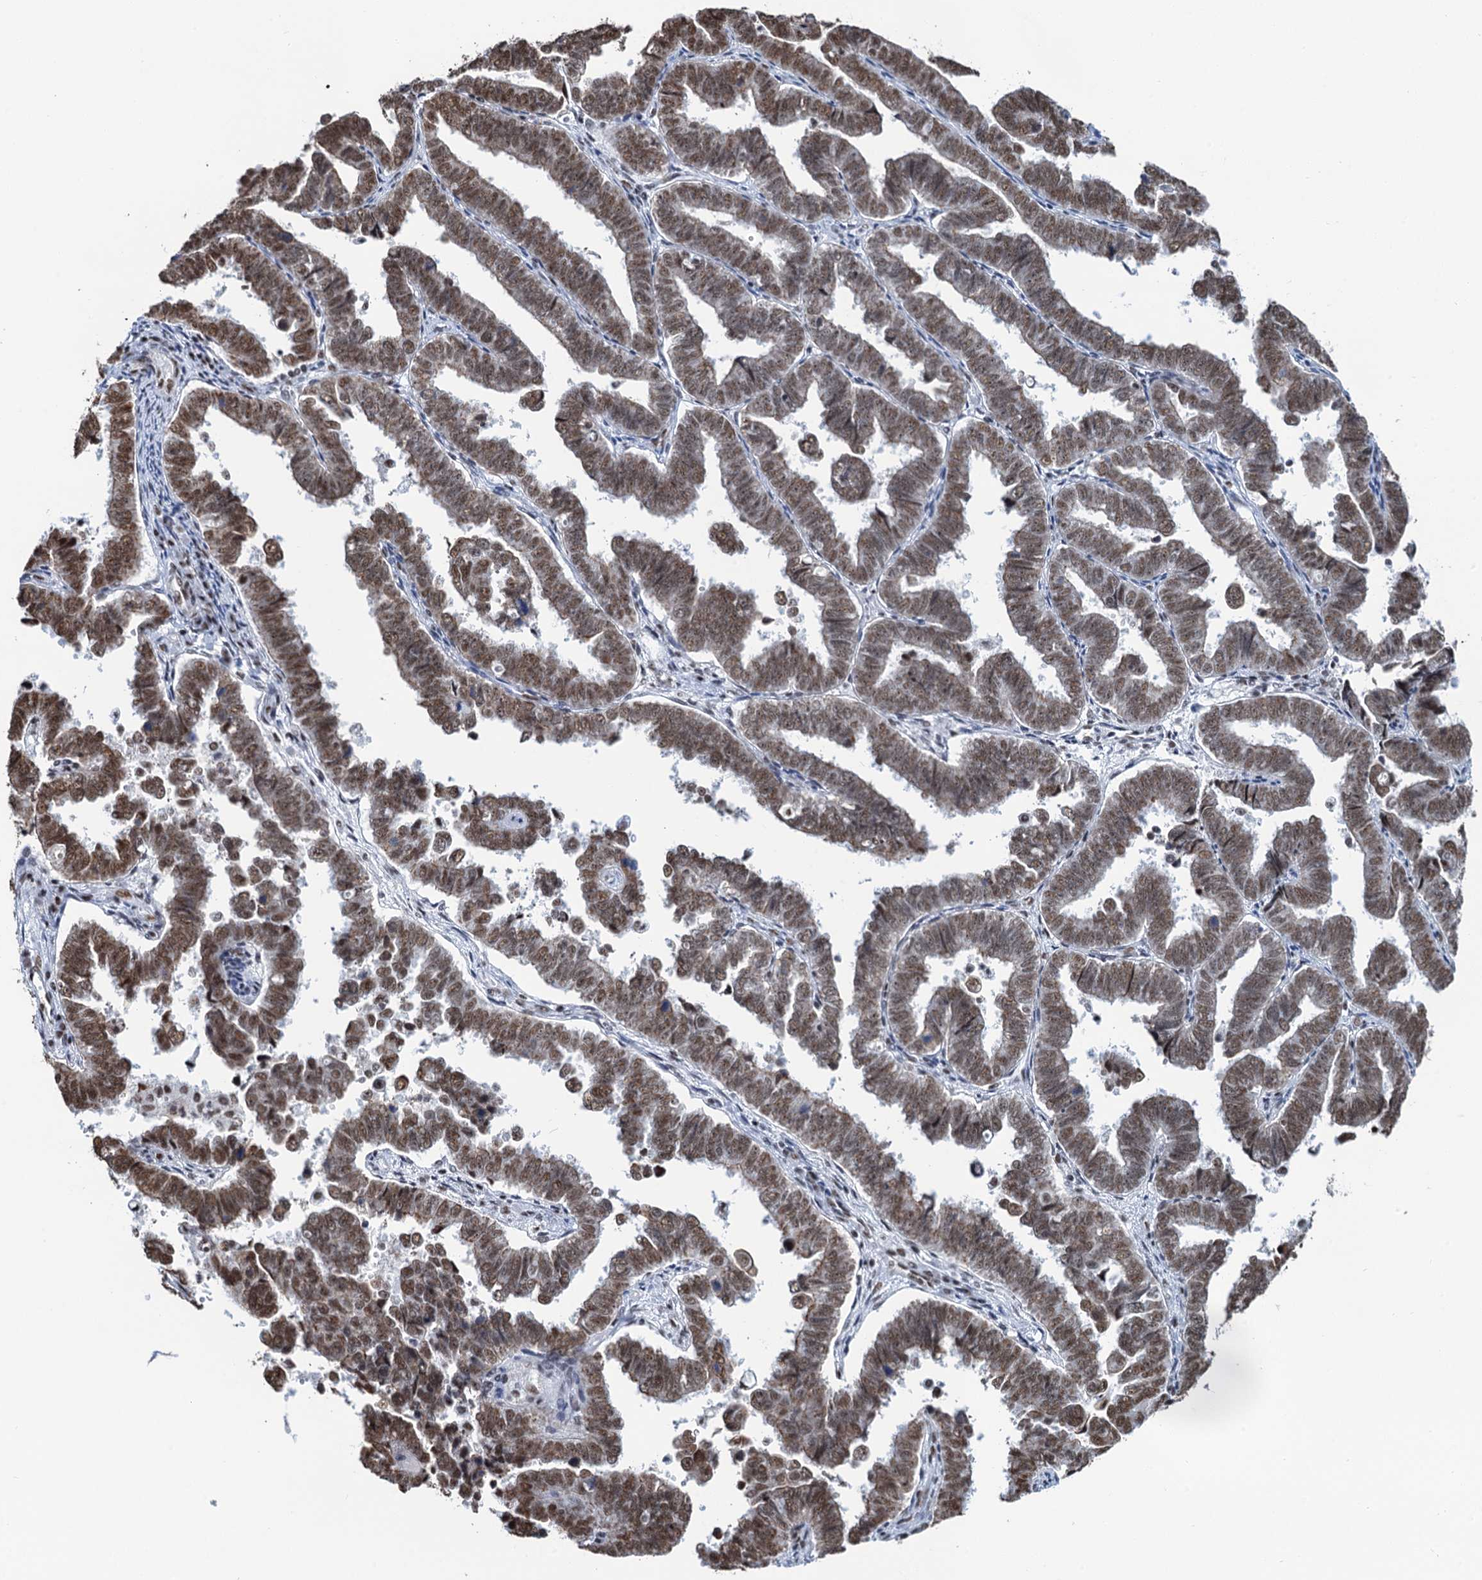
{"staining": {"intensity": "moderate", "quantity": ">75%", "location": "nuclear"}, "tissue": "endometrial cancer", "cell_type": "Tumor cells", "image_type": "cancer", "snomed": [{"axis": "morphology", "description": "Adenocarcinoma, NOS"}, {"axis": "topography", "description": "Endometrium"}], "caption": "The histopathology image displays immunohistochemical staining of adenocarcinoma (endometrial). There is moderate nuclear expression is present in about >75% of tumor cells. (IHC, brightfield microscopy, high magnification).", "gene": "ZNF609", "patient": {"sex": "female", "age": 75}}